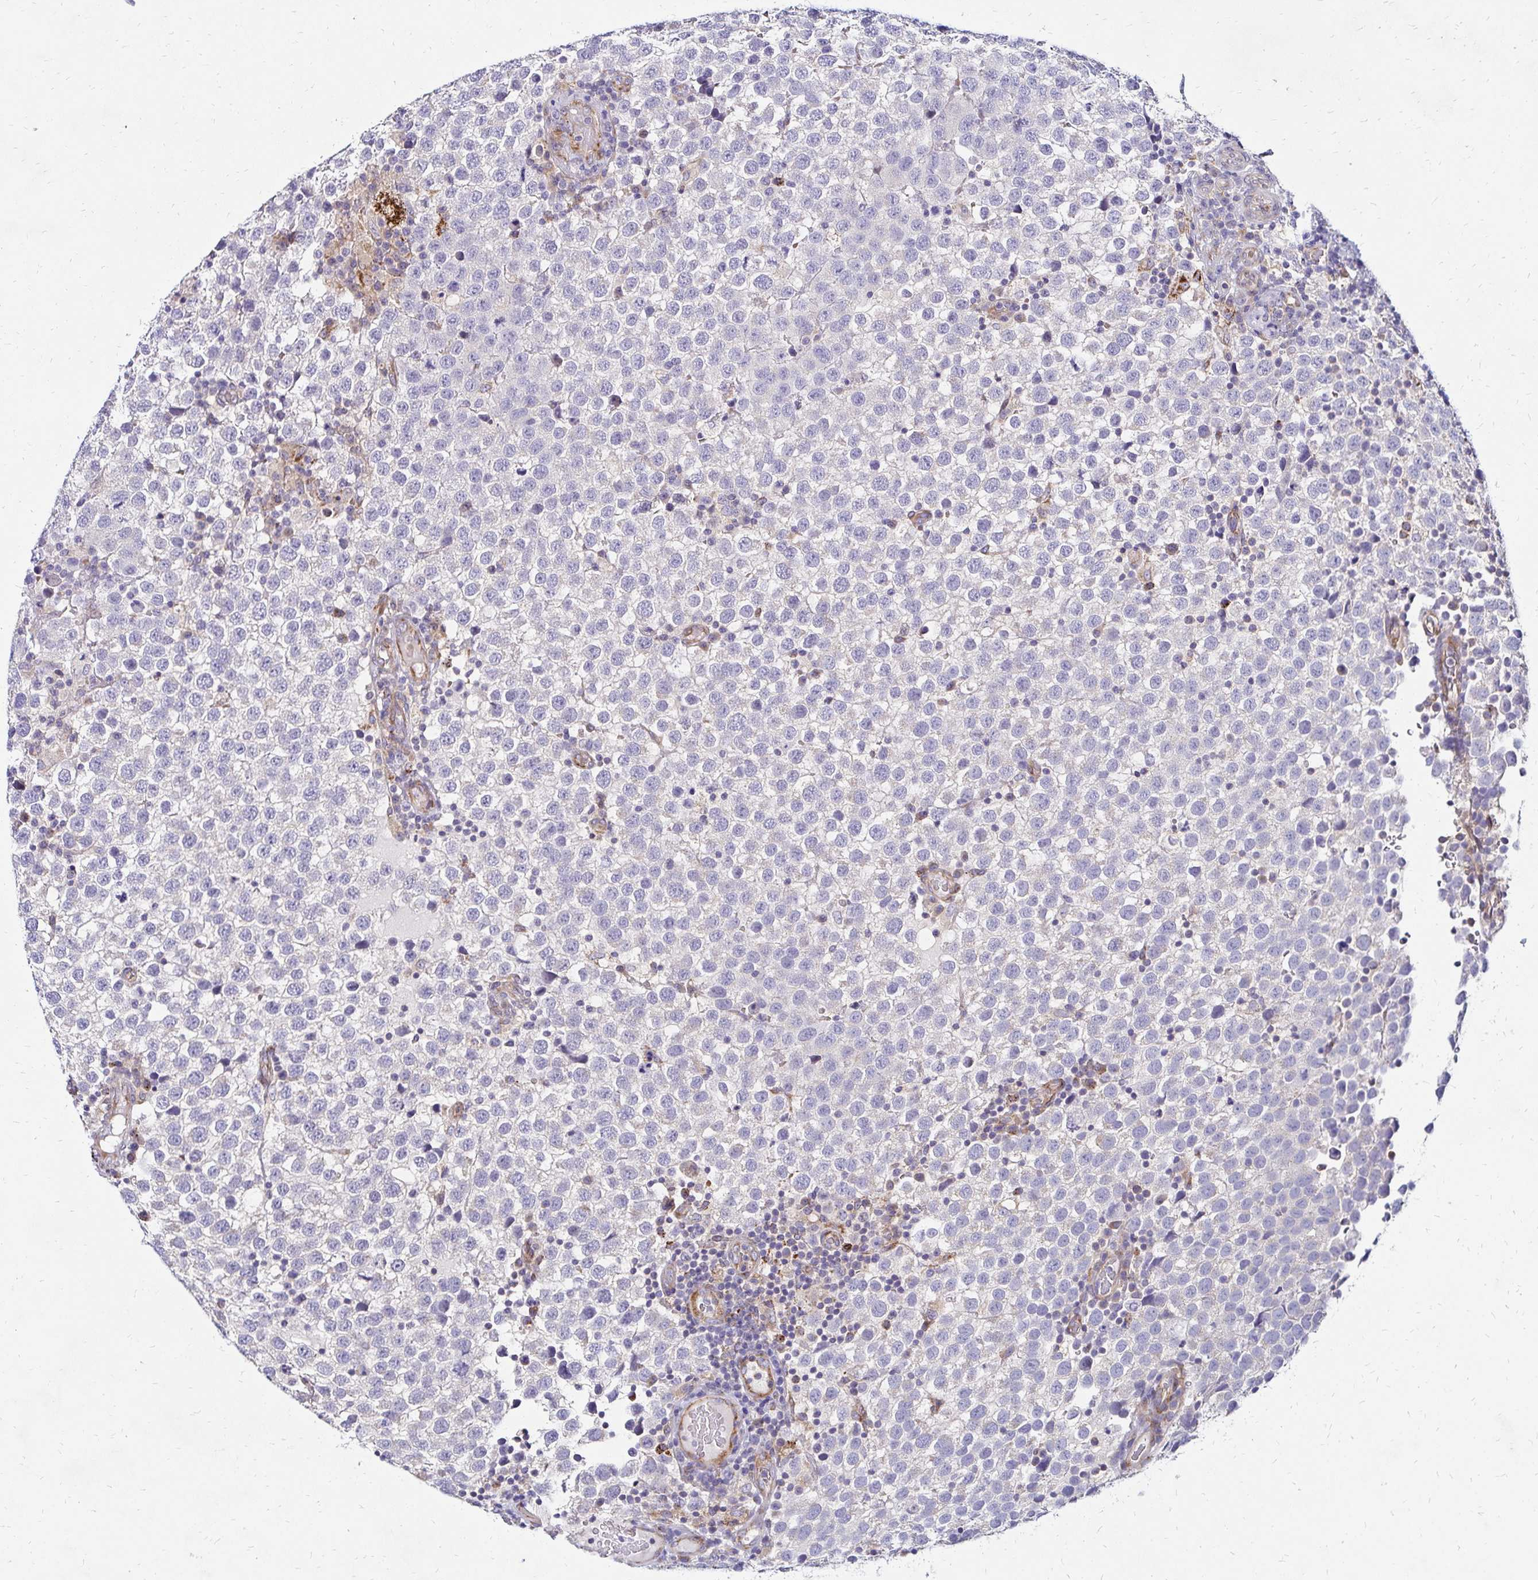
{"staining": {"intensity": "negative", "quantity": "none", "location": "none"}, "tissue": "testis cancer", "cell_type": "Tumor cells", "image_type": "cancer", "snomed": [{"axis": "morphology", "description": "Seminoma, NOS"}, {"axis": "topography", "description": "Testis"}], "caption": "Tumor cells show no significant protein expression in testis seminoma.", "gene": "IDUA", "patient": {"sex": "male", "age": 34}}